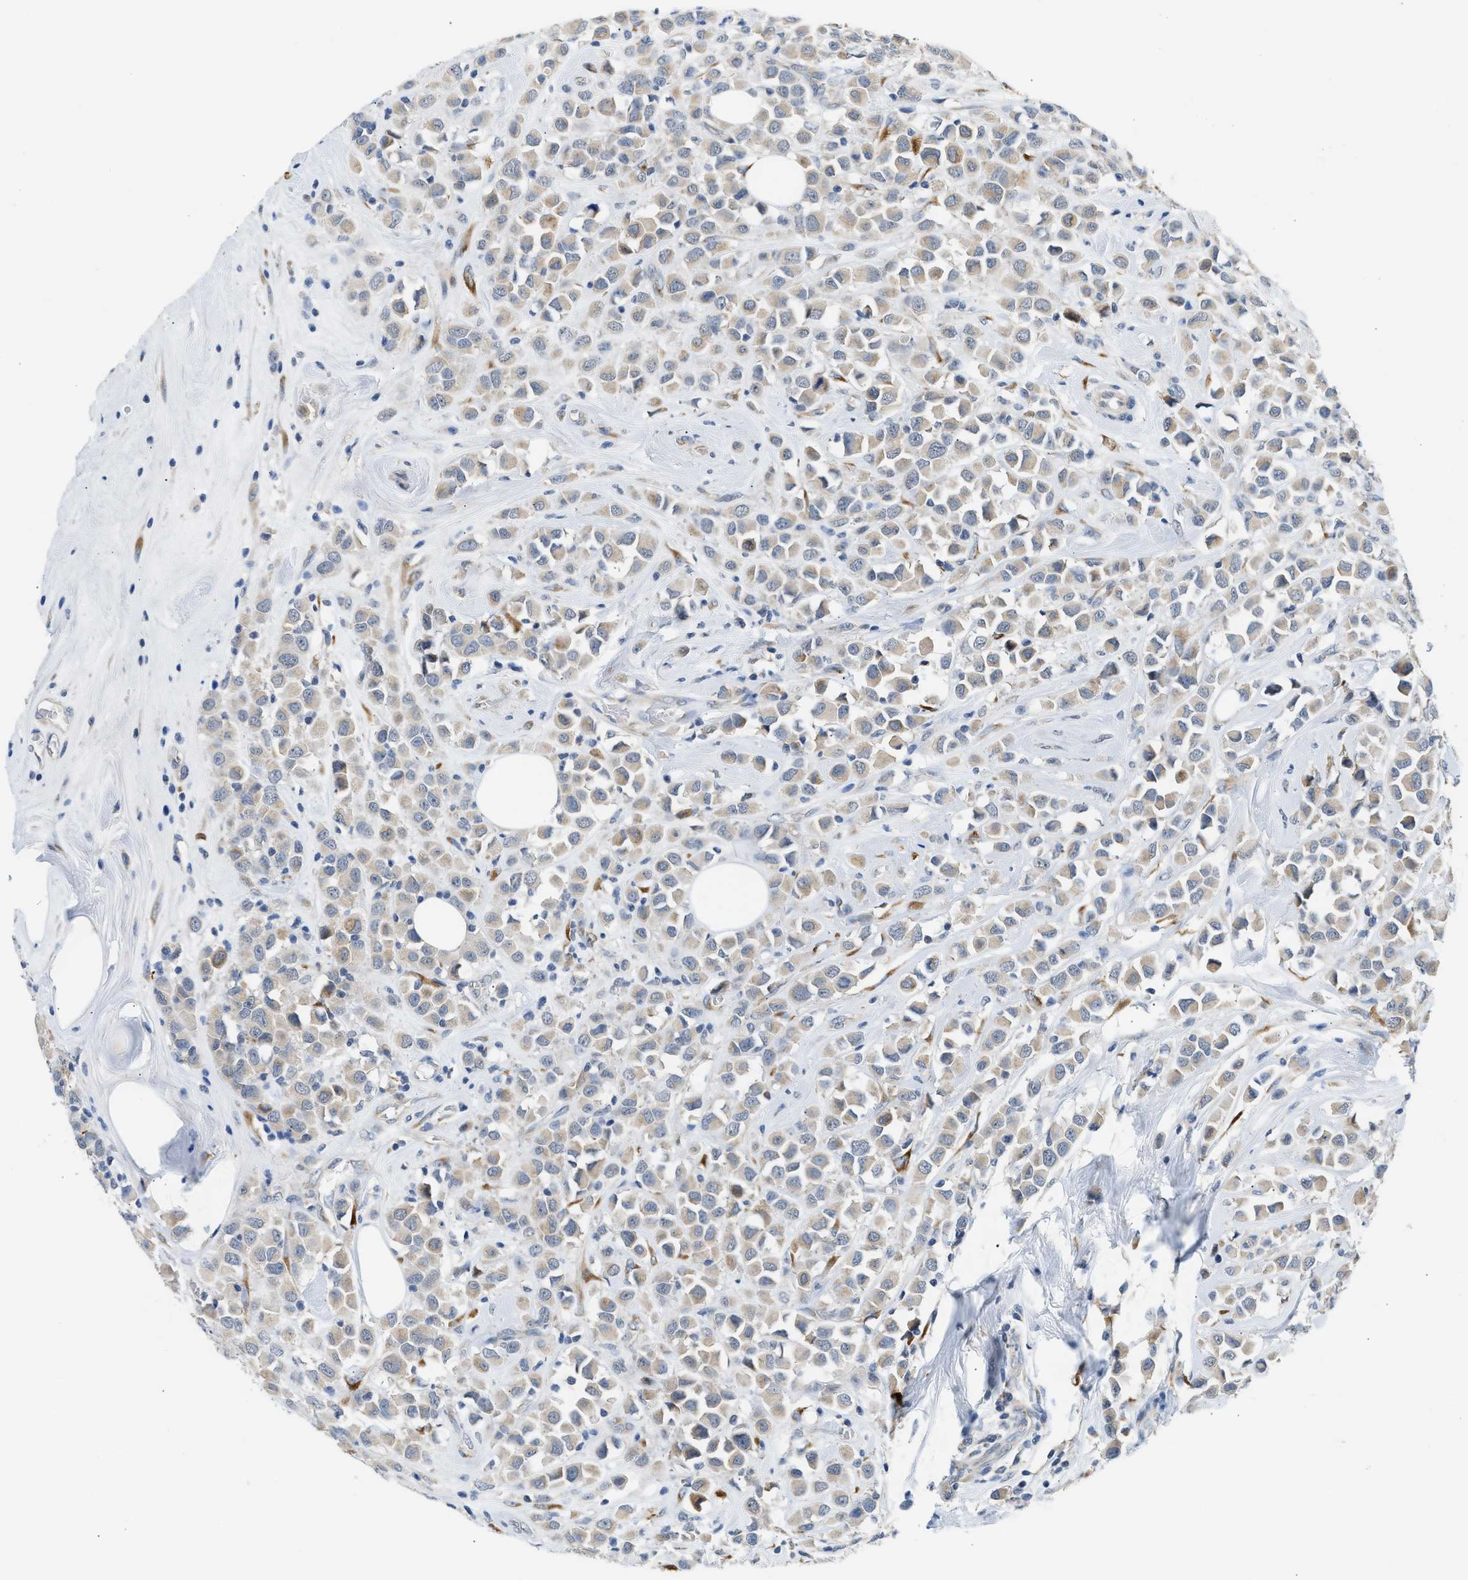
{"staining": {"intensity": "weak", "quantity": "25%-75%", "location": "cytoplasmic/membranous"}, "tissue": "breast cancer", "cell_type": "Tumor cells", "image_type": "cancer", "snomed": [{"axis": "morphology", "description": "Duct carcinoma"}, {"axis": "topography", "description": "Breast"}], "caption": "Breast cancer (invasive ductal carcinoma) stained with DAB (3,3'-diaminobenzidine) immunohistochemistry shows low levels of weak cytoplasmic/membranous positivity in about 25%-75% of tumor cells.", "gene": "KCNC2", "patient": {"sex": "female", "age": 61}}